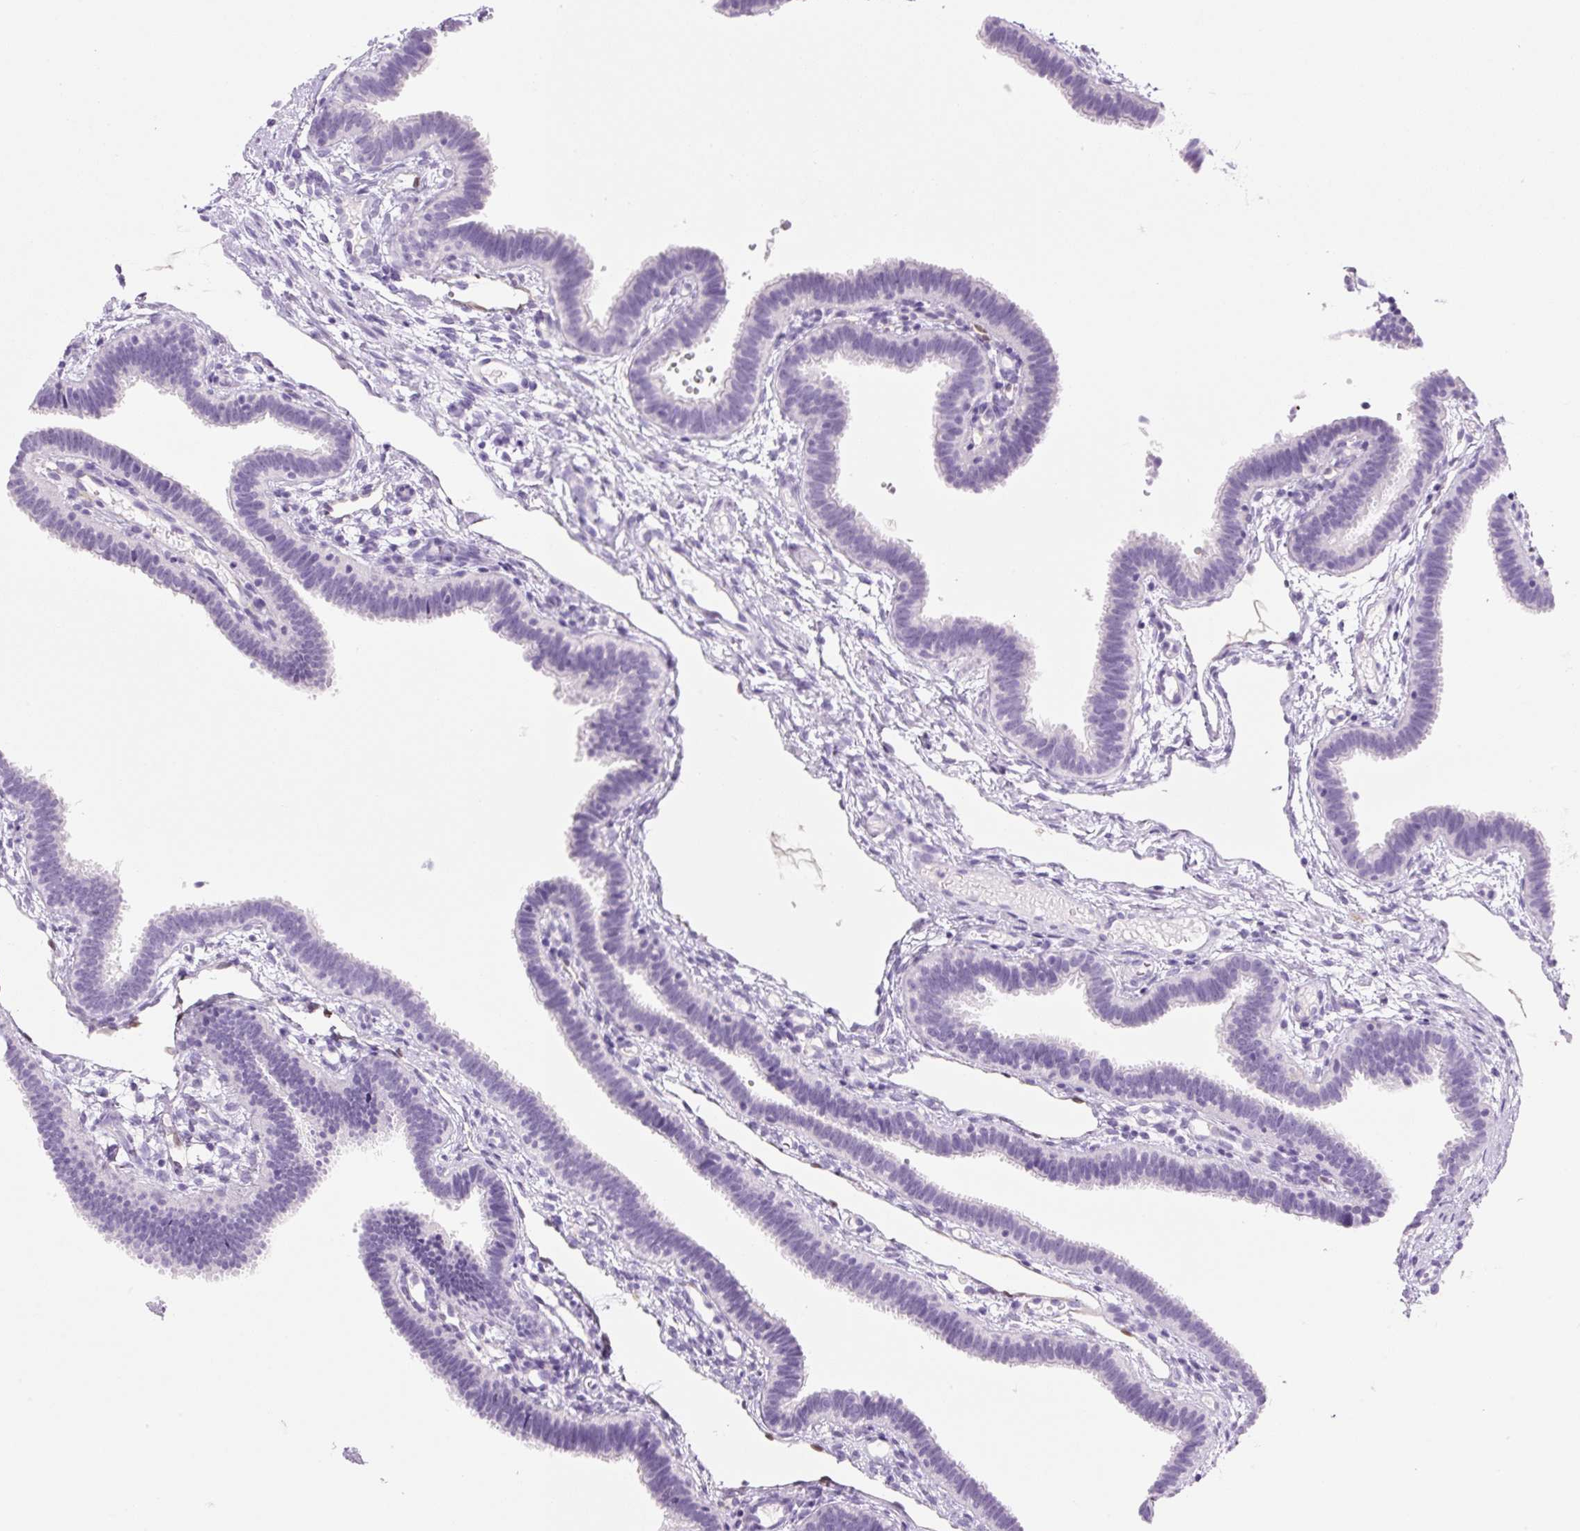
{"staining": {"intensity": "negative", "quantity": "none", "location": "none"}, "tissue": "fallopian tube", "cell_type": "Glandular cells", "image_type": "normal", "snomed": [{"axis": "morphology", "description": "Normal tissue, NOS"}, {"axis": "topography", "description": "Fallopian tube"}], "caption": "This histopathology image is of benign fallopian tube stained with immunohistochemistry to label a protein in brown with the nuclei are counter-stained blue. There is no positivity in glandular cells. (Stains: DAB (3,3'-diaminobenzidine) immunohistochemistry (IHC) with hematoxylin counter stain, Microscopy: brightfield microscopy at high magnification).", "gene": "FABP5", "patient": {"sex": "female", "age": 37}}